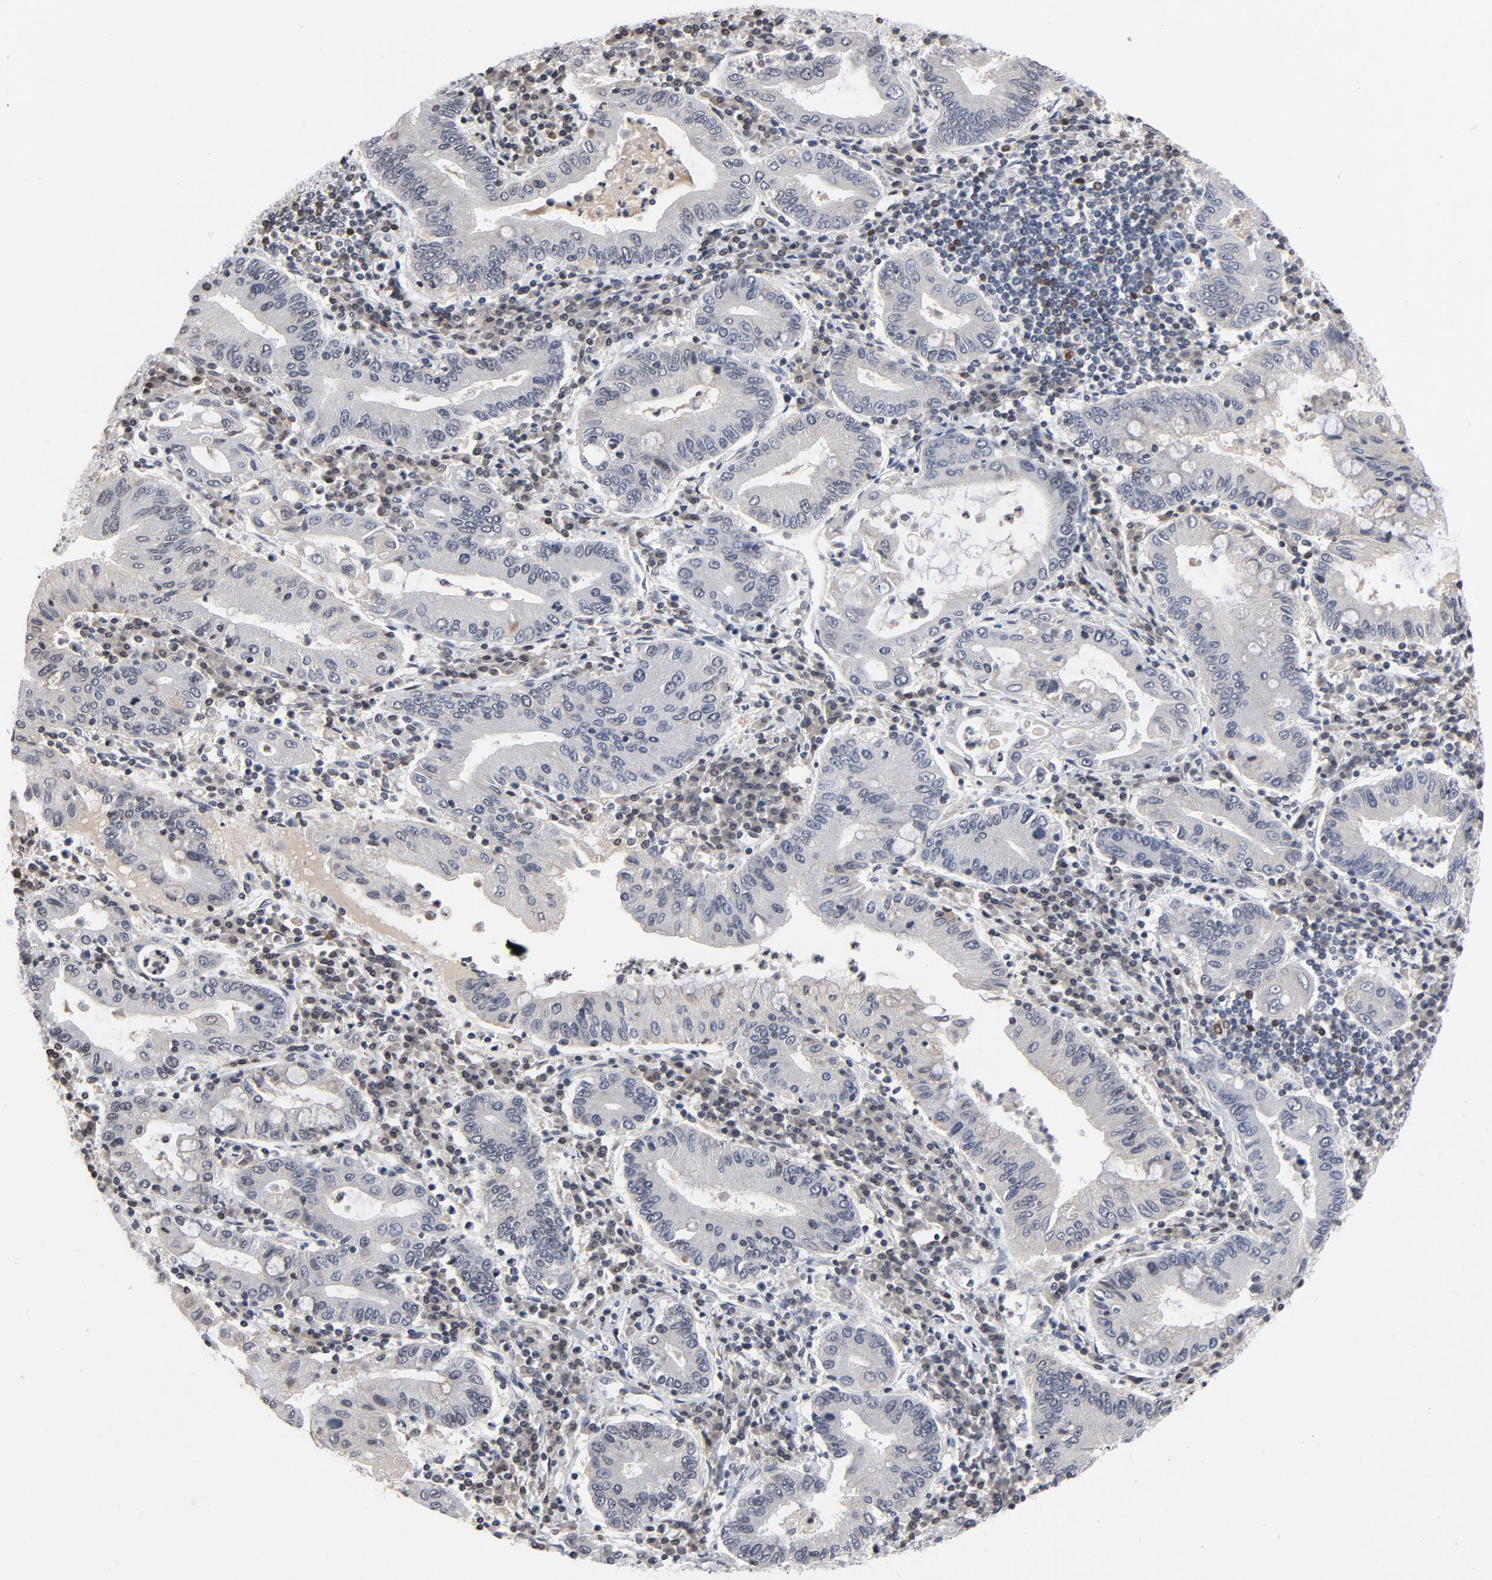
{"staining": {"intensity": "negative", "quantity": "none", "location": "none"}, "tissue": "stomach cancer", "cell_type": "Tumor cells", "image_type": "cancer", "snomed": [{"axis": "morphology", "description": "Normal tissue, NOS"}, {"axis": "morphology", "description": "Adenocarcinoma, NOS"}, {"axis": "topography", "description": "Esophagus"}, {"axis": "topography", "description": "Stomach, upper"}, {"axis": "topography", "description": "Peripheral nerve tissue"}], "caption": "High magnification brightfield microscopy of stomach adenocarcinoma stained with DAB (3,3'-diaminobenzidine) (brown) and counterstained with hematoxylin (blue): tumor cells show no significant staining.", "gene": "TCL1A", "patient": {"sex": "male", "age": 62}}